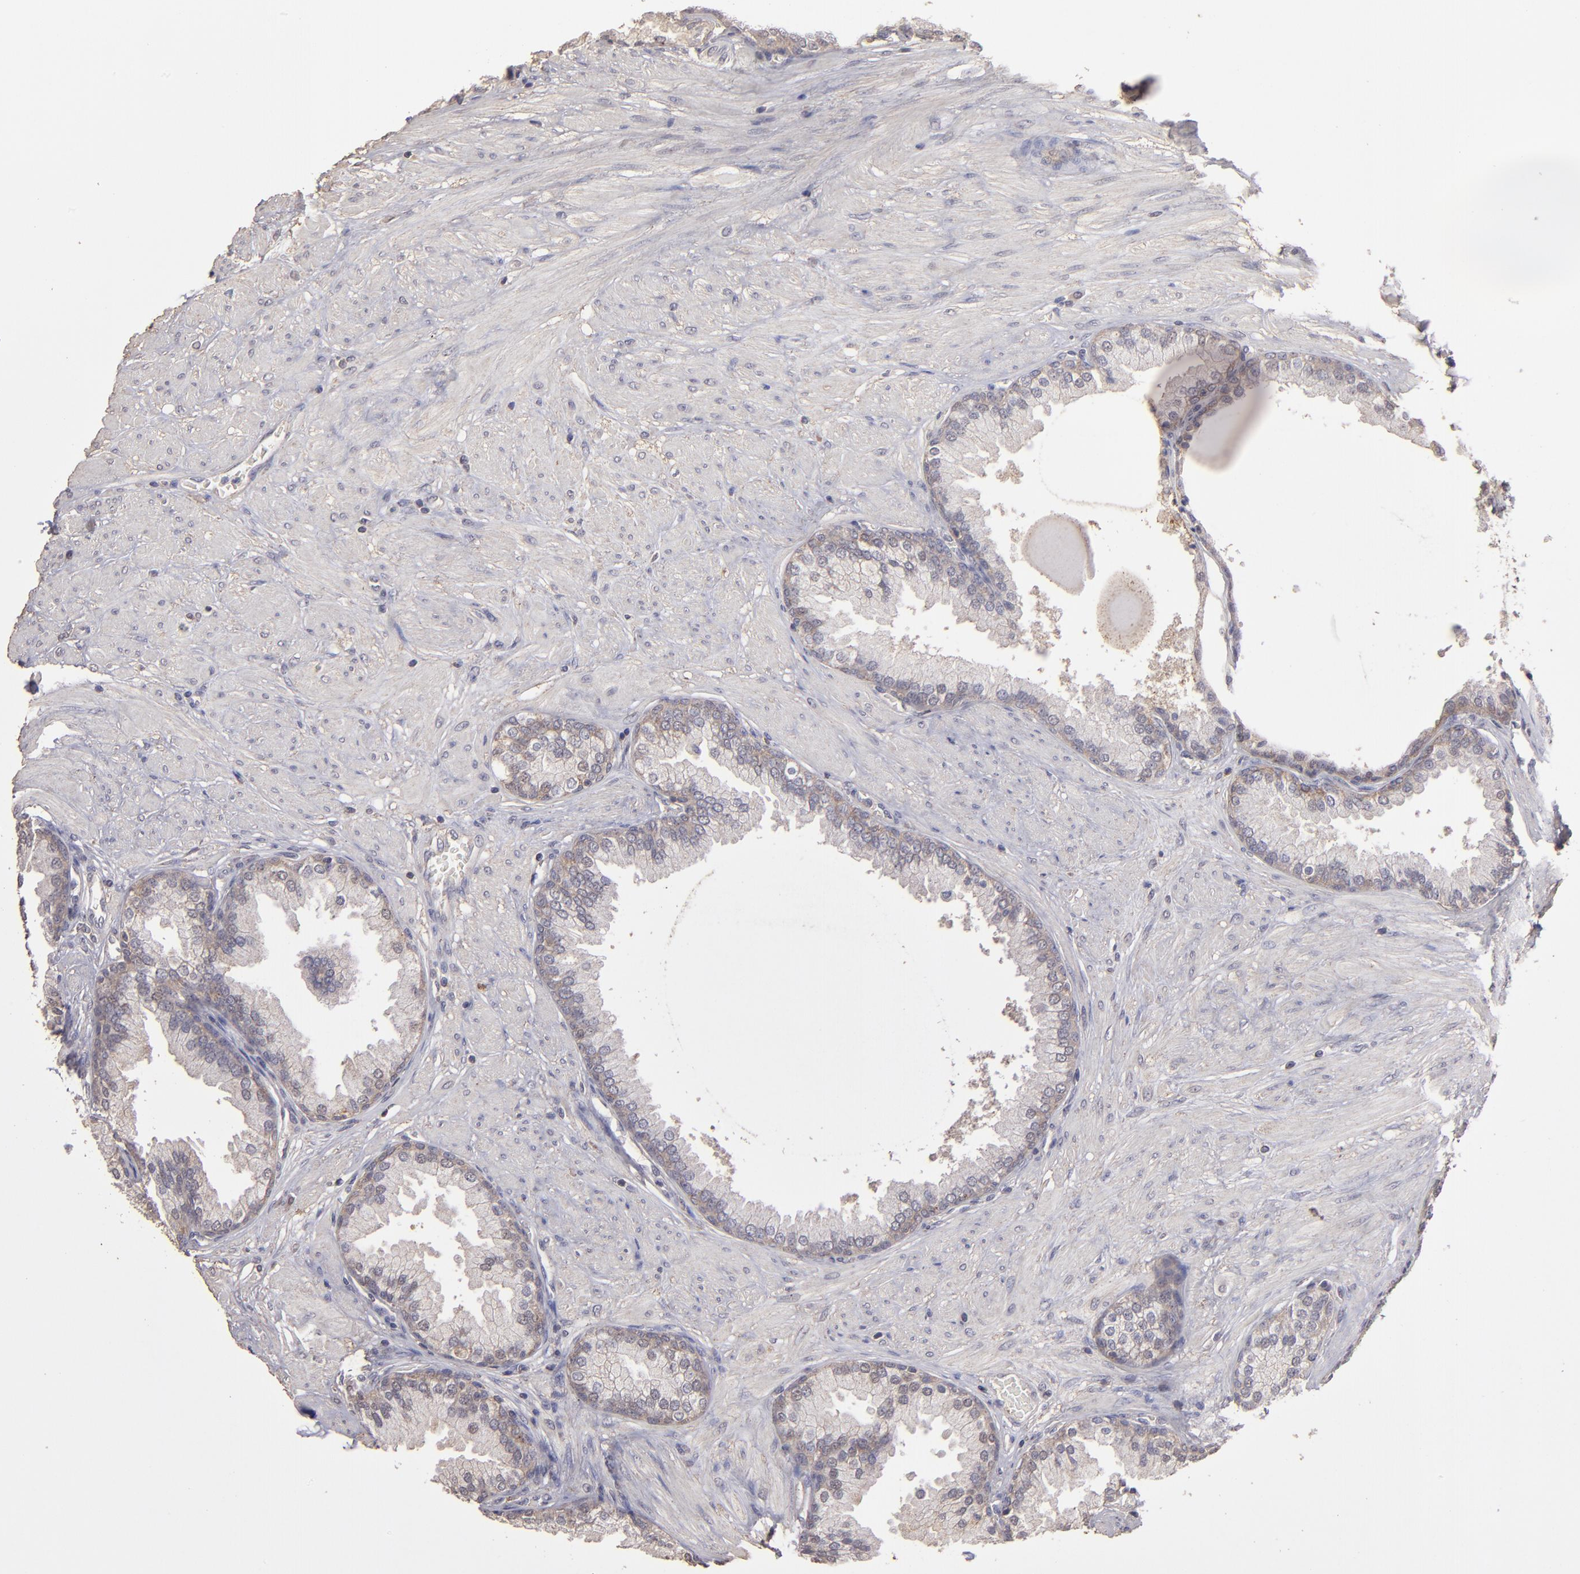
{"staining": {"intensity": "weak", "quantity": "<25%", "location": "cytoplasmic/membranous"}, "tissue": "prostate", "cell_type": "Glandular cells", "image_type": "normal", "snomed": [{"axis": "morphology", "description": "Normal tissue, NOS"}, {"axis": "topography", "description": "Prostate"}], "caption": "Glandular cells show no significant positivity in normal prostate. Nuclei are stained in blue.", "gene": "FAT1", "patient": {"sex": "male", "age": 51}}